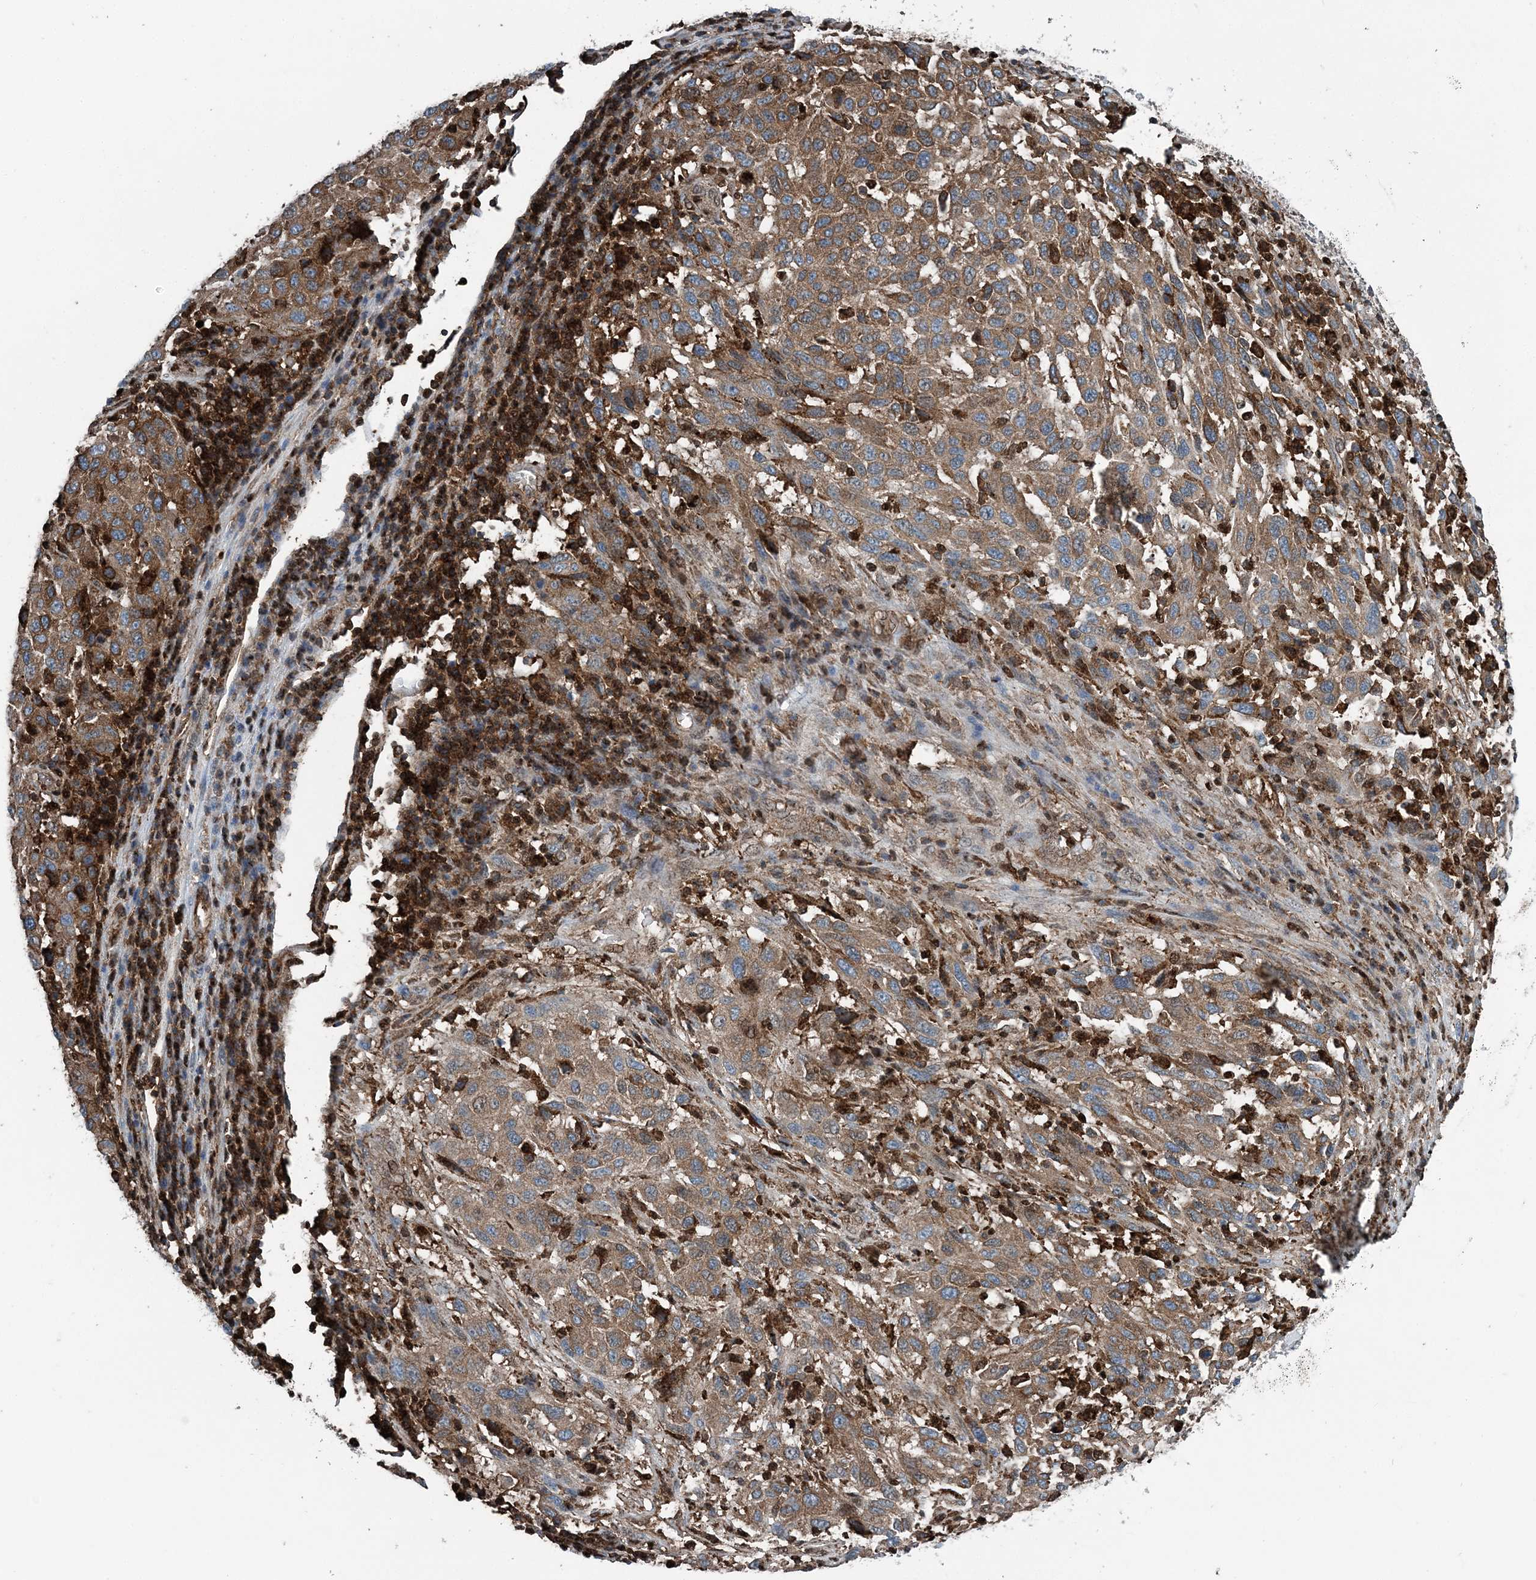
{"staining": {"intensity": "strong", "quantity": ">75%", "location": "cytoplasmic/membranous"}, "tissue": "melanoma", "cell_type": "Tumor cells", "image_type": "cancer", "snomed": [{"axis": "morphology", "description": "Malignant melanoma, Metastatic site"}, {"axis": "topography", "description": "Lymph node"}], "caption": "Protein staining of malignant melanoma (metastatic site) tissue exhibits strong cytoplasmic/membranous positivity in about >75% of tumor cells. Immunohistochemistry stains the protein of interest in brown and the nuclei are stained blue.", "gene": "CFL1", "patient": {"sex": "male", "age": 61}}